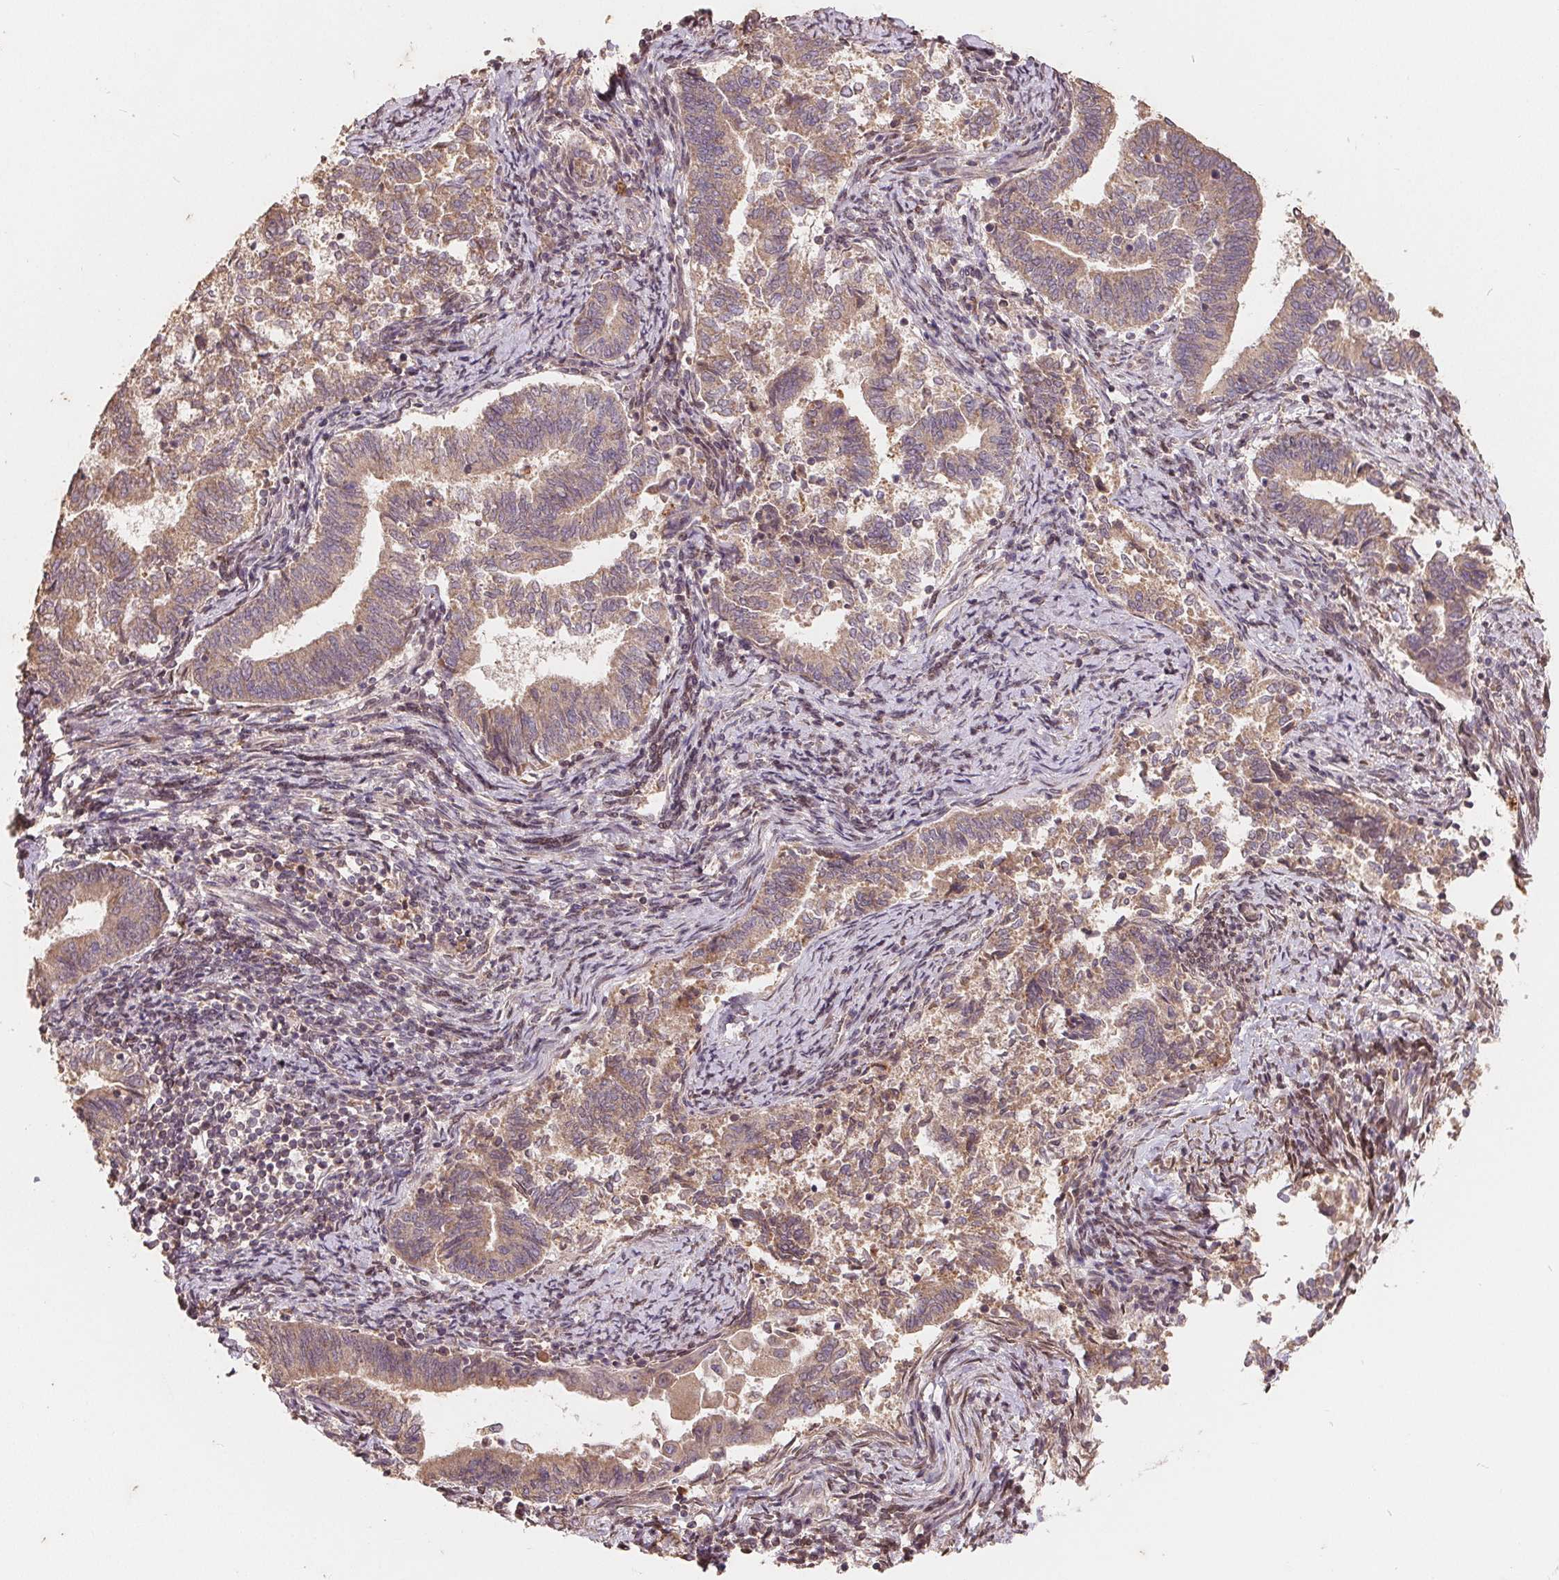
{"staining": {"intensity": "moderate", "quantity": ">75%", "location": "cytoplasmic/membranous"}, "tissue": "endometrial cancer", "cell_type": "Tumor cells", "image_type": "cancer", "snomed": [{"axis": "morphology", "description": "Adenocarcinoma, NOS"}, {"axis": "topography", "description": "Endometrium"}], "caption": "This is a micrograph of immunohistochemistry (IHC) staining of endometrial cancer (adenocarcinoma), which shows moderate expression in the cytoplasmic/membranous of tumor cells.", "gene": "CDIPT", "patient": {"sex": "female", "age": 65}}